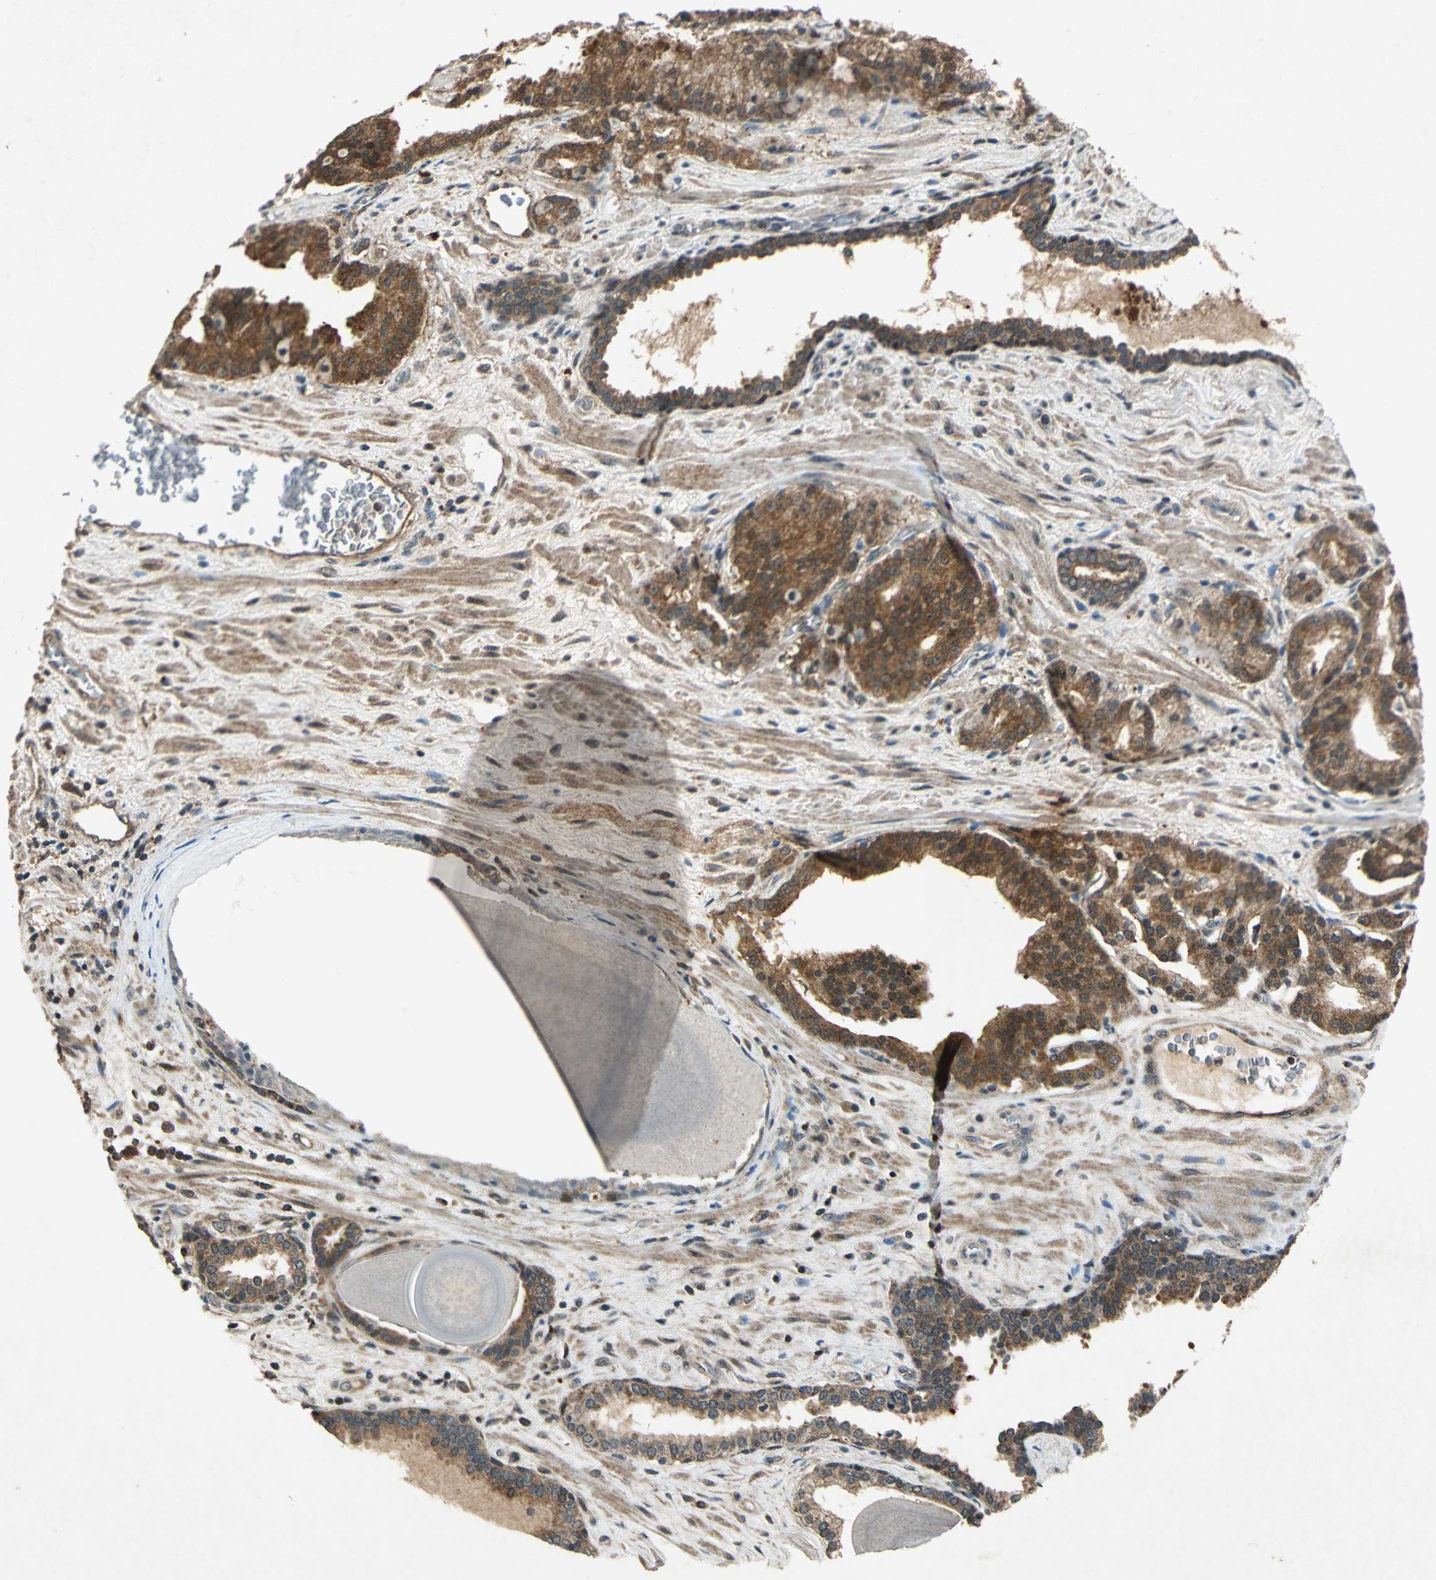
{"staining": {"intensity": "strong", "quantity": ">75%", "location": "cytoplasmic/membranous"}, "tissue": "prostate cancer", "cell_type": "Tumor cells", "image_type": "cancer", "snomed": [{"axis": "morphology", "description": "Adenocarcinoma, Low grade"}, {"axis": "topography", "description": "Prostate"}], "caption": "Human prostate cancer (low-grade adenocarcinoma) stained for a protein (brown) reveals strong cytoplasmic/membranous positive staining in about >75% of tumor cells.", "gene": "AHSA1", "patient": {"sex": "male", "age": 63}}